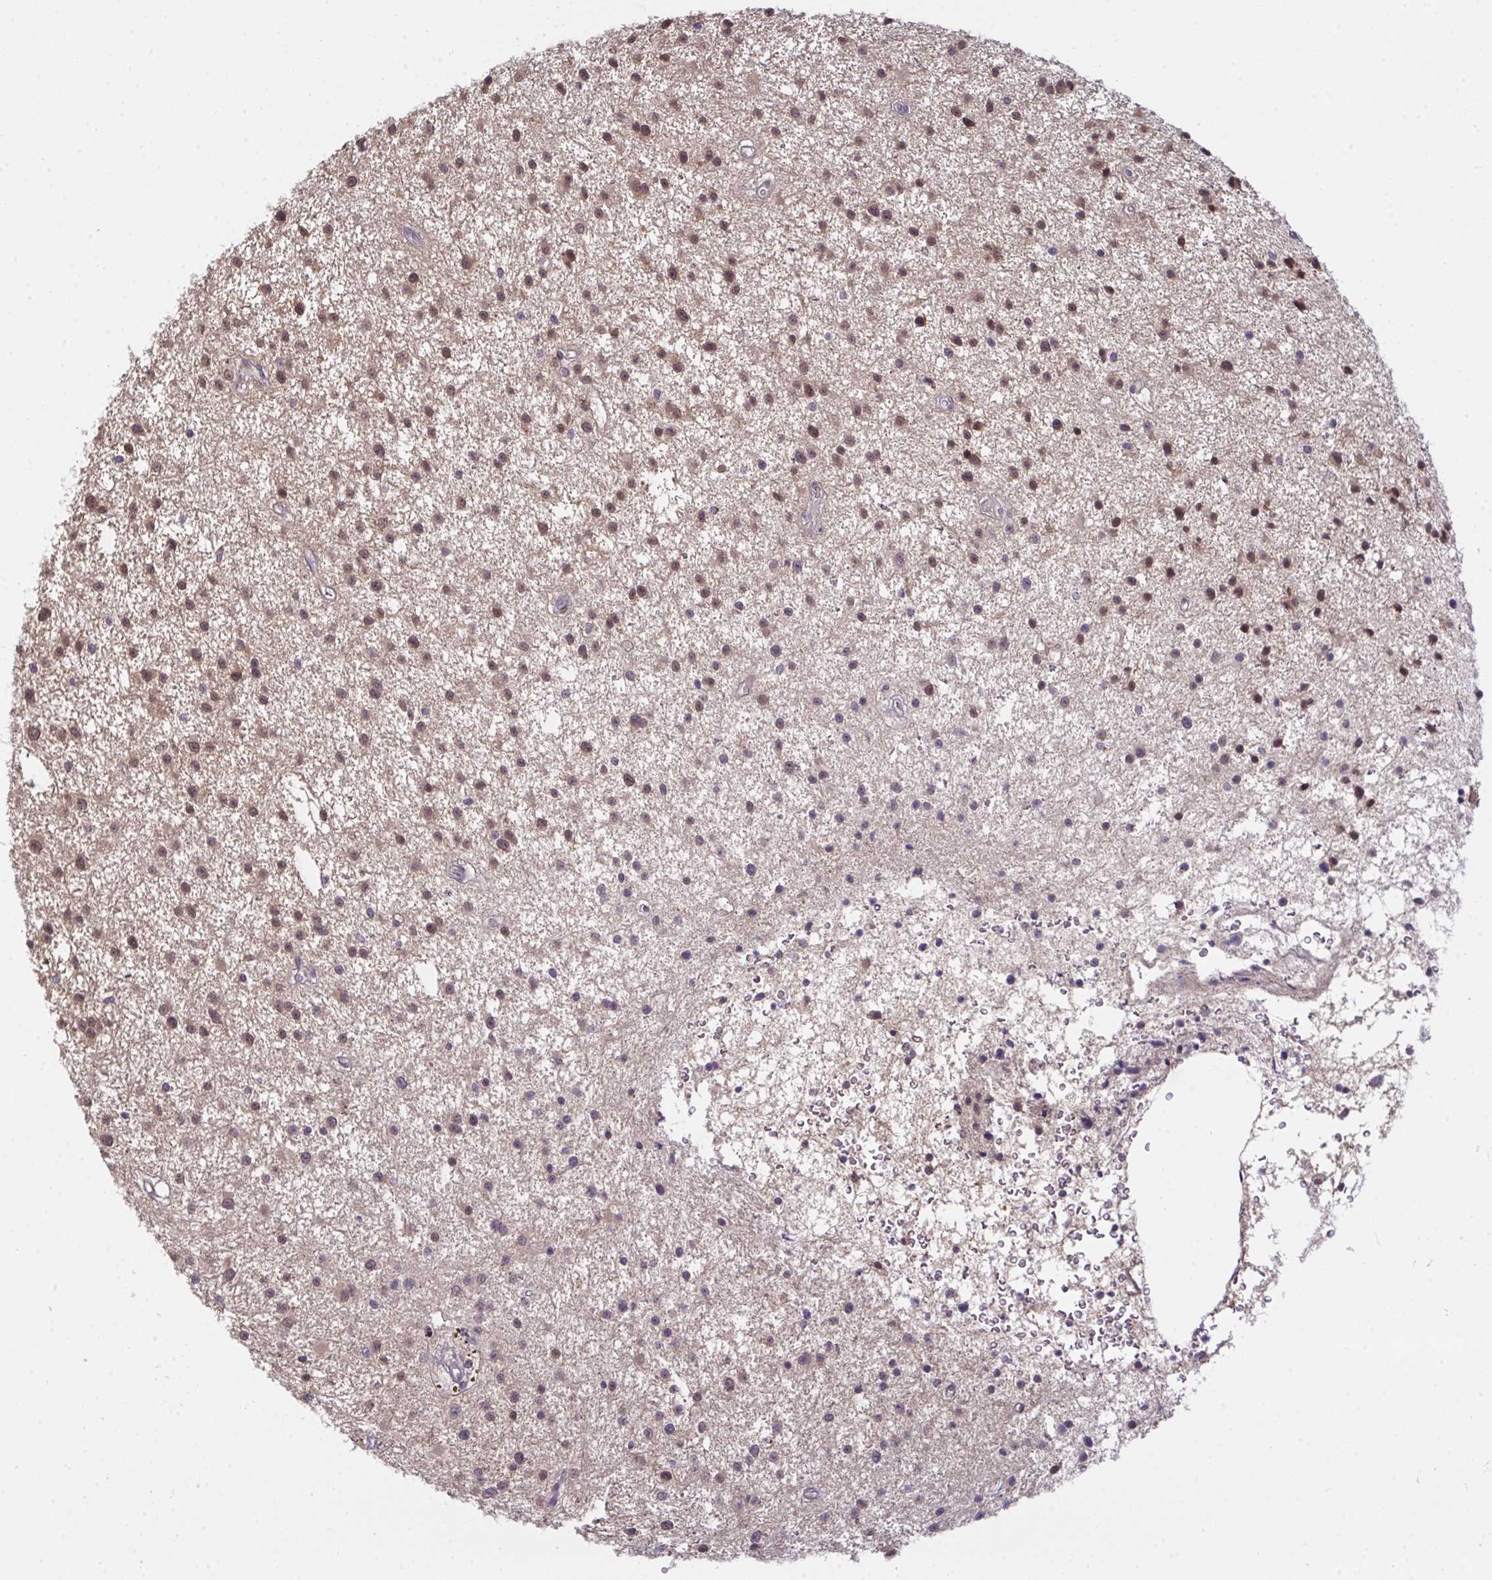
{"staining": {"intensity": "moderate", "quantity": "25%-75%", "location": "nuclear"}, "tissue": "glioma", "cell_type": "Tumor cells", "image_type": "cancer", "snomed": [{"axis": "morphology", "description": "Glioma, malignant, Low grade"}, {"axis": "topography", "description": "Brain"}], "caption": "This micrograph shows immunohistochemistry (IHC) staining of malignant low-grade glioma, with medium moderate nuclear staining in approximately 25%-75% of tumor cells.", "gene": "SETD7", "patient": {"sex": "male", "age": 43}}